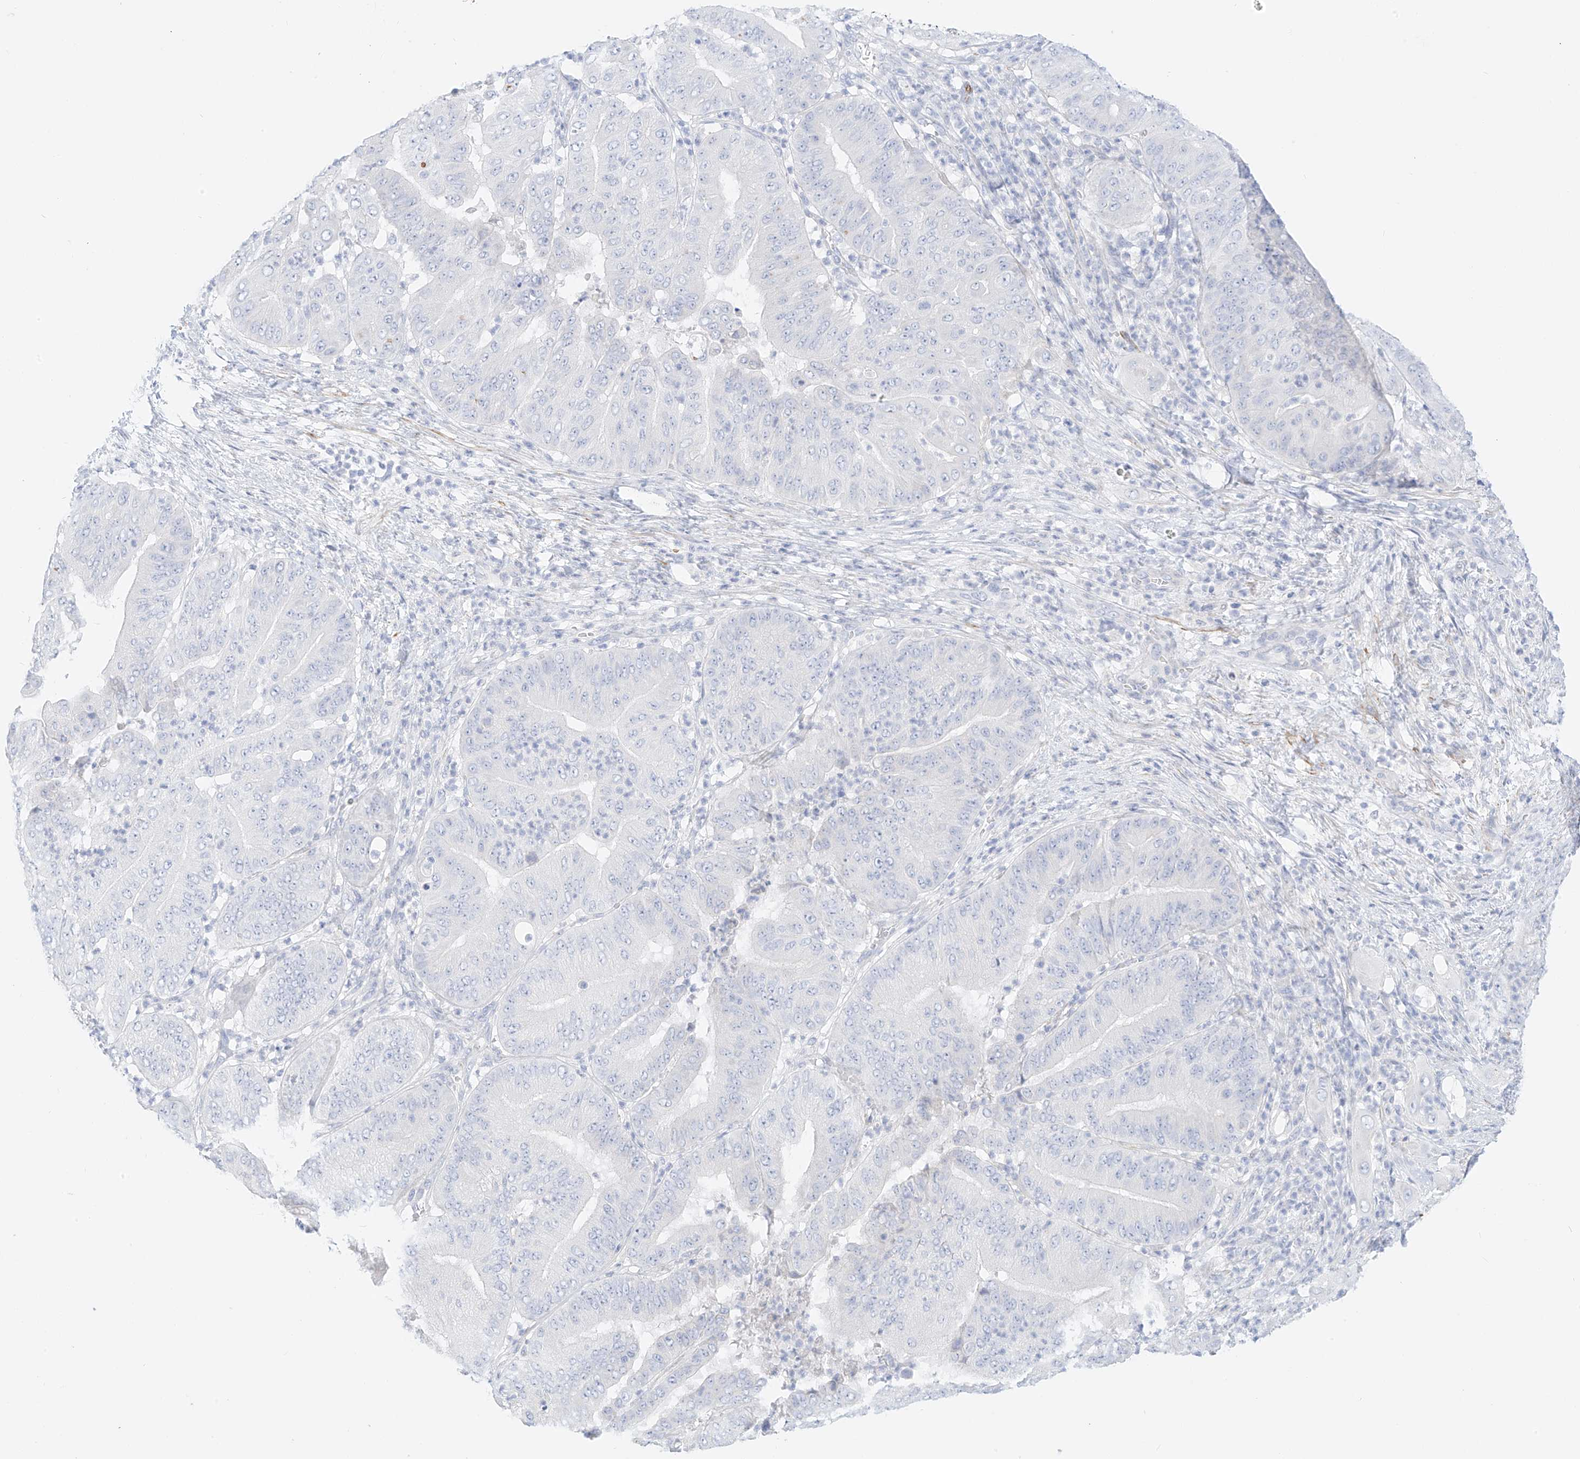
{"staining": {"intensity": "negative", "quantity": "none", "location": "none"}, "tissue": "pancreatic cancer", "cell_type": "Tumor cells", "image_type": "cancer", "snomed": [{"axis": "morphology", "description": "Adenocarcinoma, NOS"}, {"axis": "topography", "description": "Pancreas"}], "caption": "This histopathology image is of pancreatic cancer (adenocarcinoma) stained with immunohistochemistry to label a protein in brown with the nuclei are counter-stained blue. There is no positivity in tumor cells.", "gene": "ST3GAL5", "patient": {"sex": "female", "age": 77}}